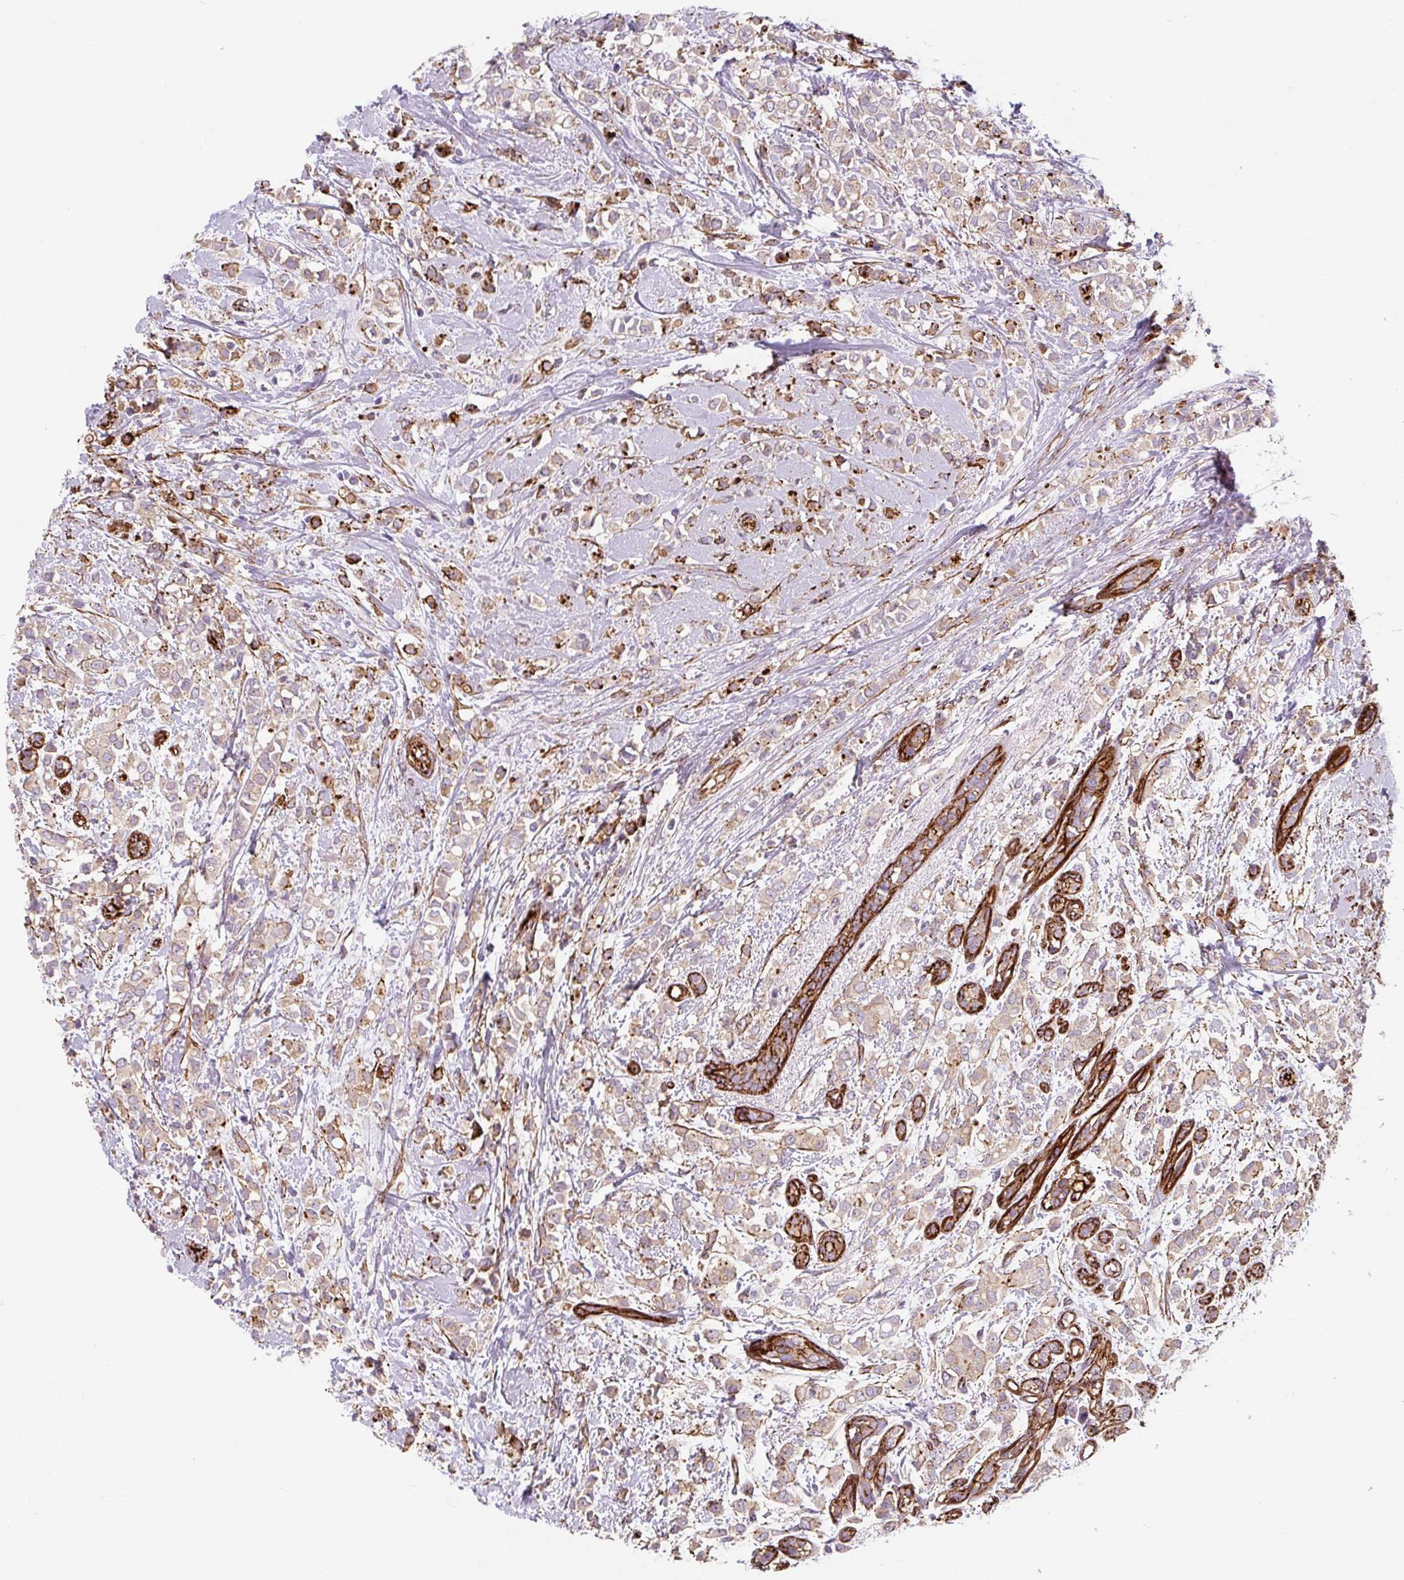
{"staining": {"intensity": "weak", "quantity": ">75%", "location": "cytoplasmic/membranous"}, "tissue": "breast cancer", "cell_type": "Tumor cells", "image_type": "cancer", "snomed": [{"axis": "morphology", "description": "Lobular carcinoma"}, {"axis": "topography", "description": "Breast"}], "caption": "Tumor cells show weak cytoplasmic/membranous expression in approximately >75% of cells in breast lobular carcinoma.", "gene": "DHFR2", "patient": {"sex": "female", "age": 68}}